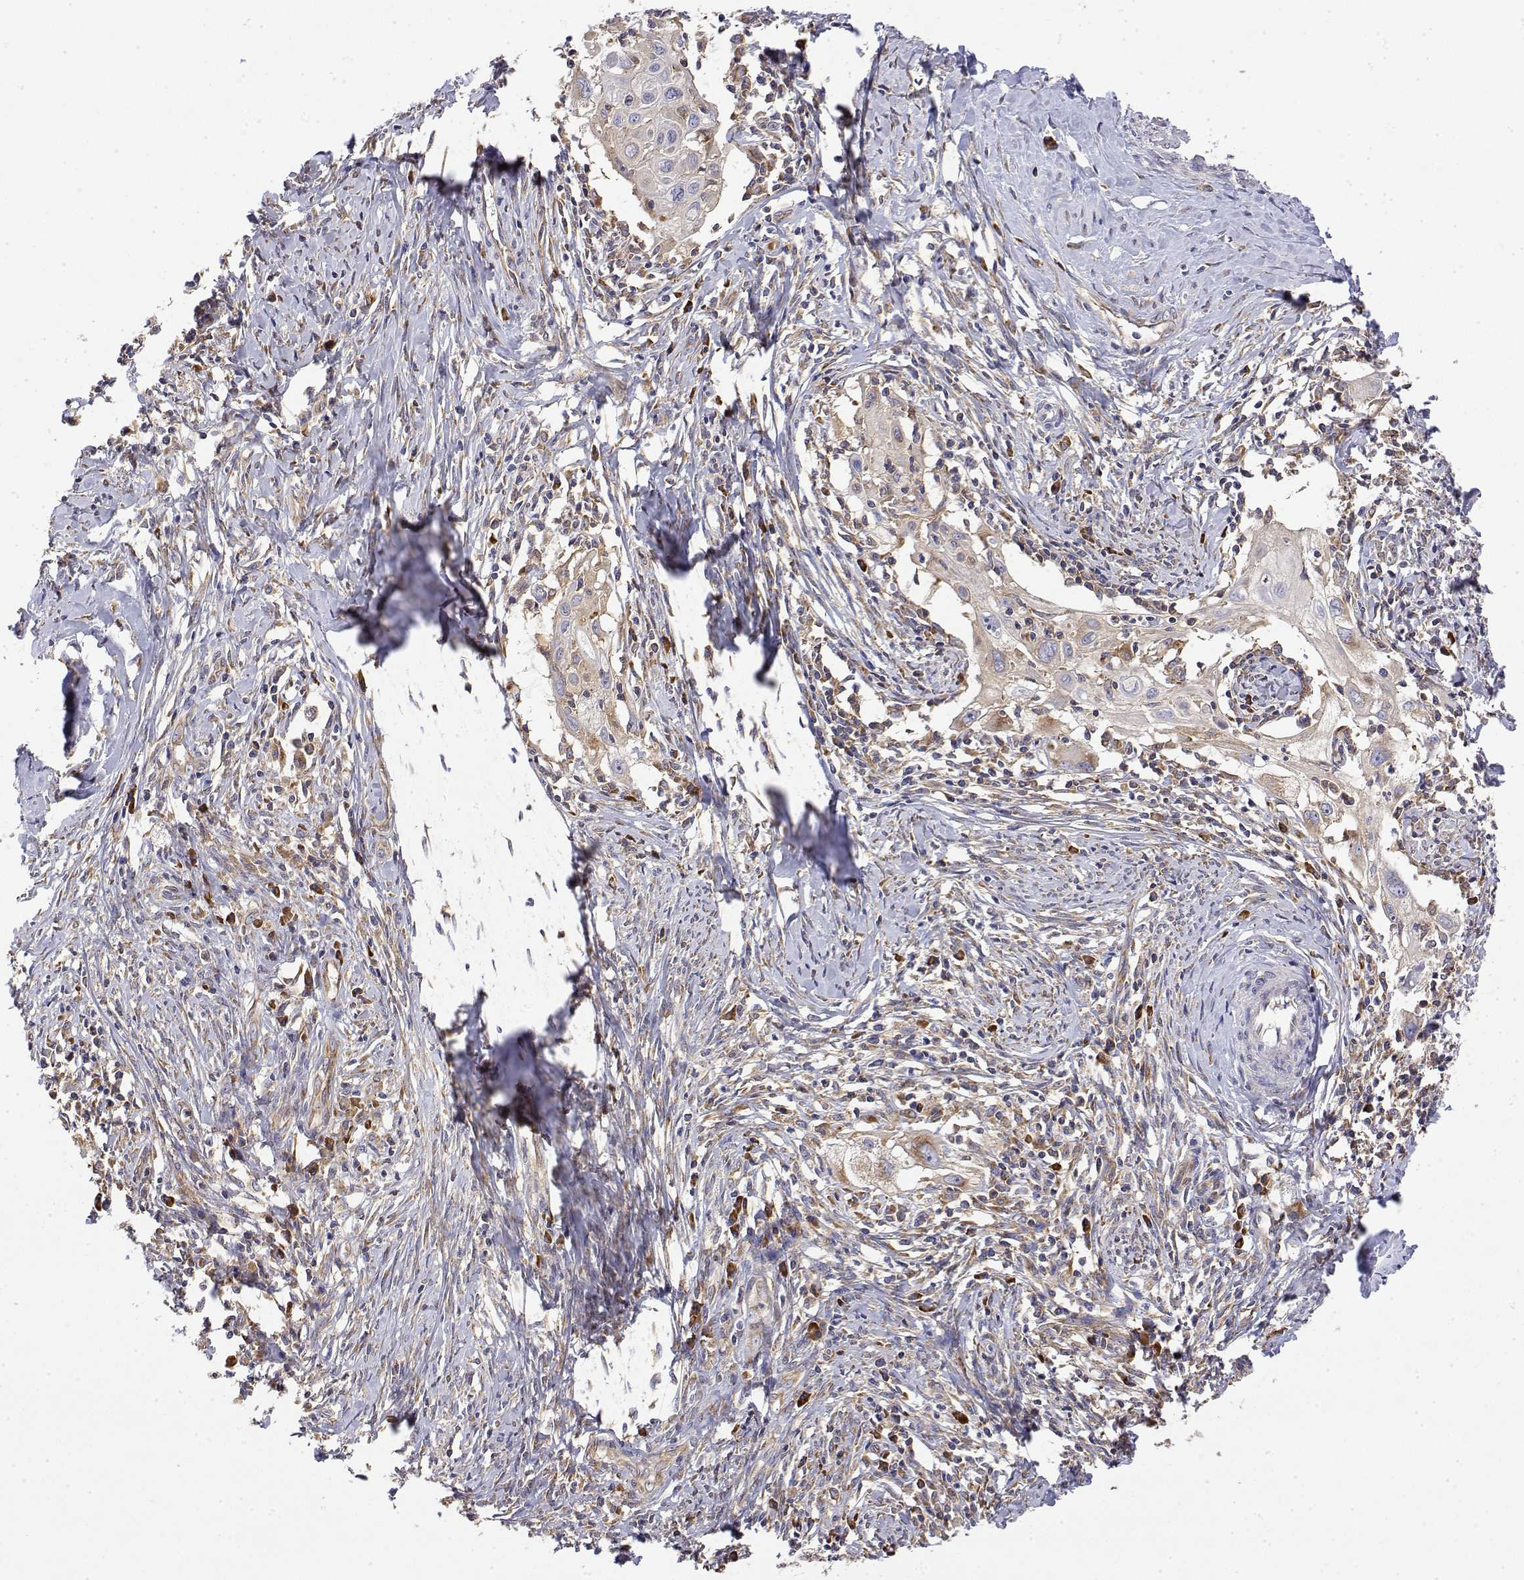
{"staining": {"intensity": "weak", "quantity": "25%-75%", "location": "cytoplasmic/membranous"}, "tissue": "cervical cancer", "cell_type": "Tumor cells", "image_type": "cancer", "snomed": [{"axis": "morphology", "description": "Squamous cell carcinoma, NOS"}, {"axis": "topography", "description": "Cervix"}], "caption": "Immunohistochemical staining of cervical squamous cell carcinoma shows weak cytoplasmic/membranous protein staining in approximately 25%-75% of tumor cells.", "gene": "EEF1G", "patient": {"sex": "female", "age": 30}}